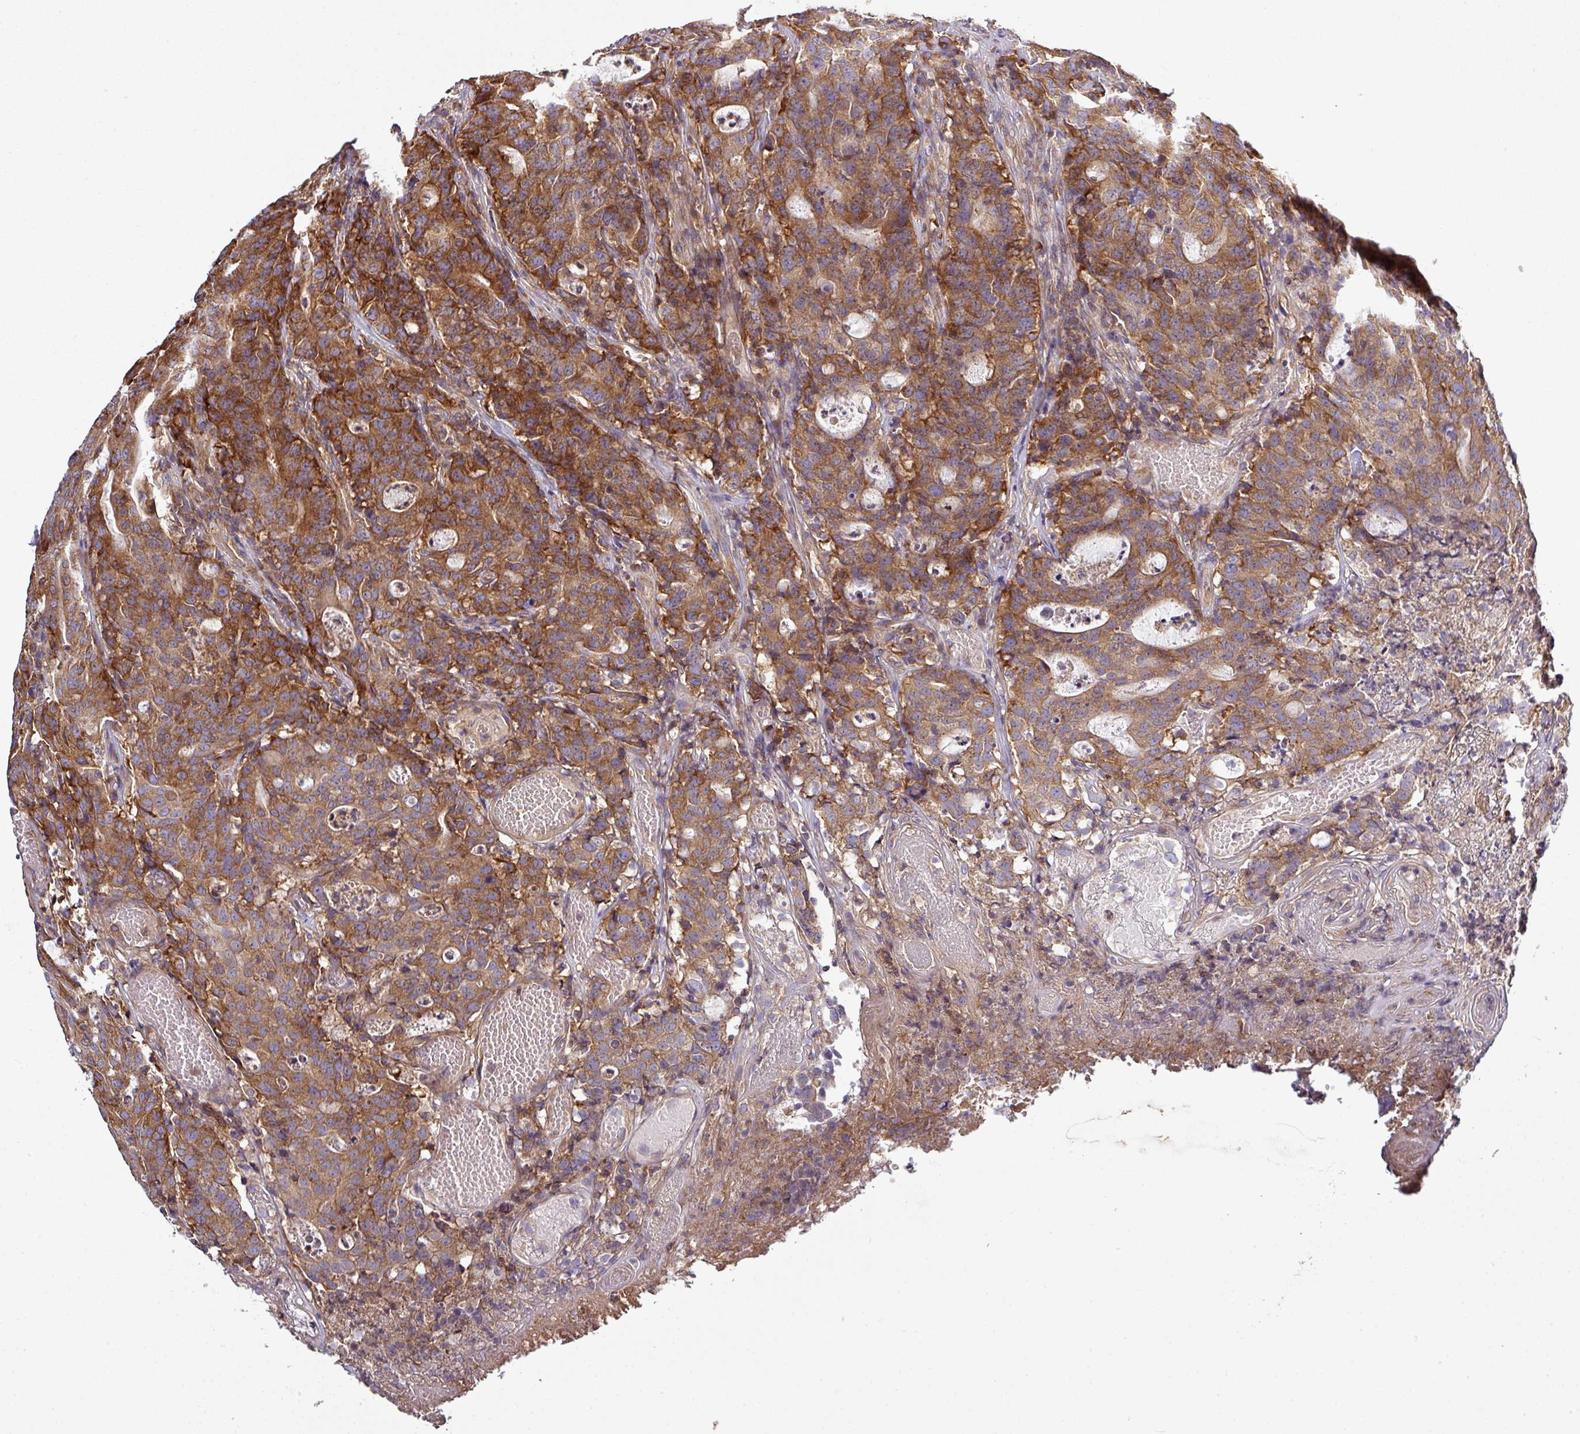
{"staining": {"intensity": "moderate", "quantity": ">75%", "location": "cytoplasmic/membranous"}, "tissue": "colorectal cancer", "cell_type": "Tumor cells", "image_type": "cancer", "snomed": [{"axis": "morphology", "description": "Adenocarcinoma, NOS"}, {"axis": "topography", "description": "Colon"}], "caption": "Immunohistochemical staining of human adenocarcinoma (colorectal) reveals medium levels of moderate cytoplasmic/membranous positivity in approximately >75% of tumor cells. (DAB (3,3'-diaminobenzidine) = brown stain, brightfield microscopy at high magnification).", "gene": "LRRC74B", "patient": {"sex": "male", "age": 83}}